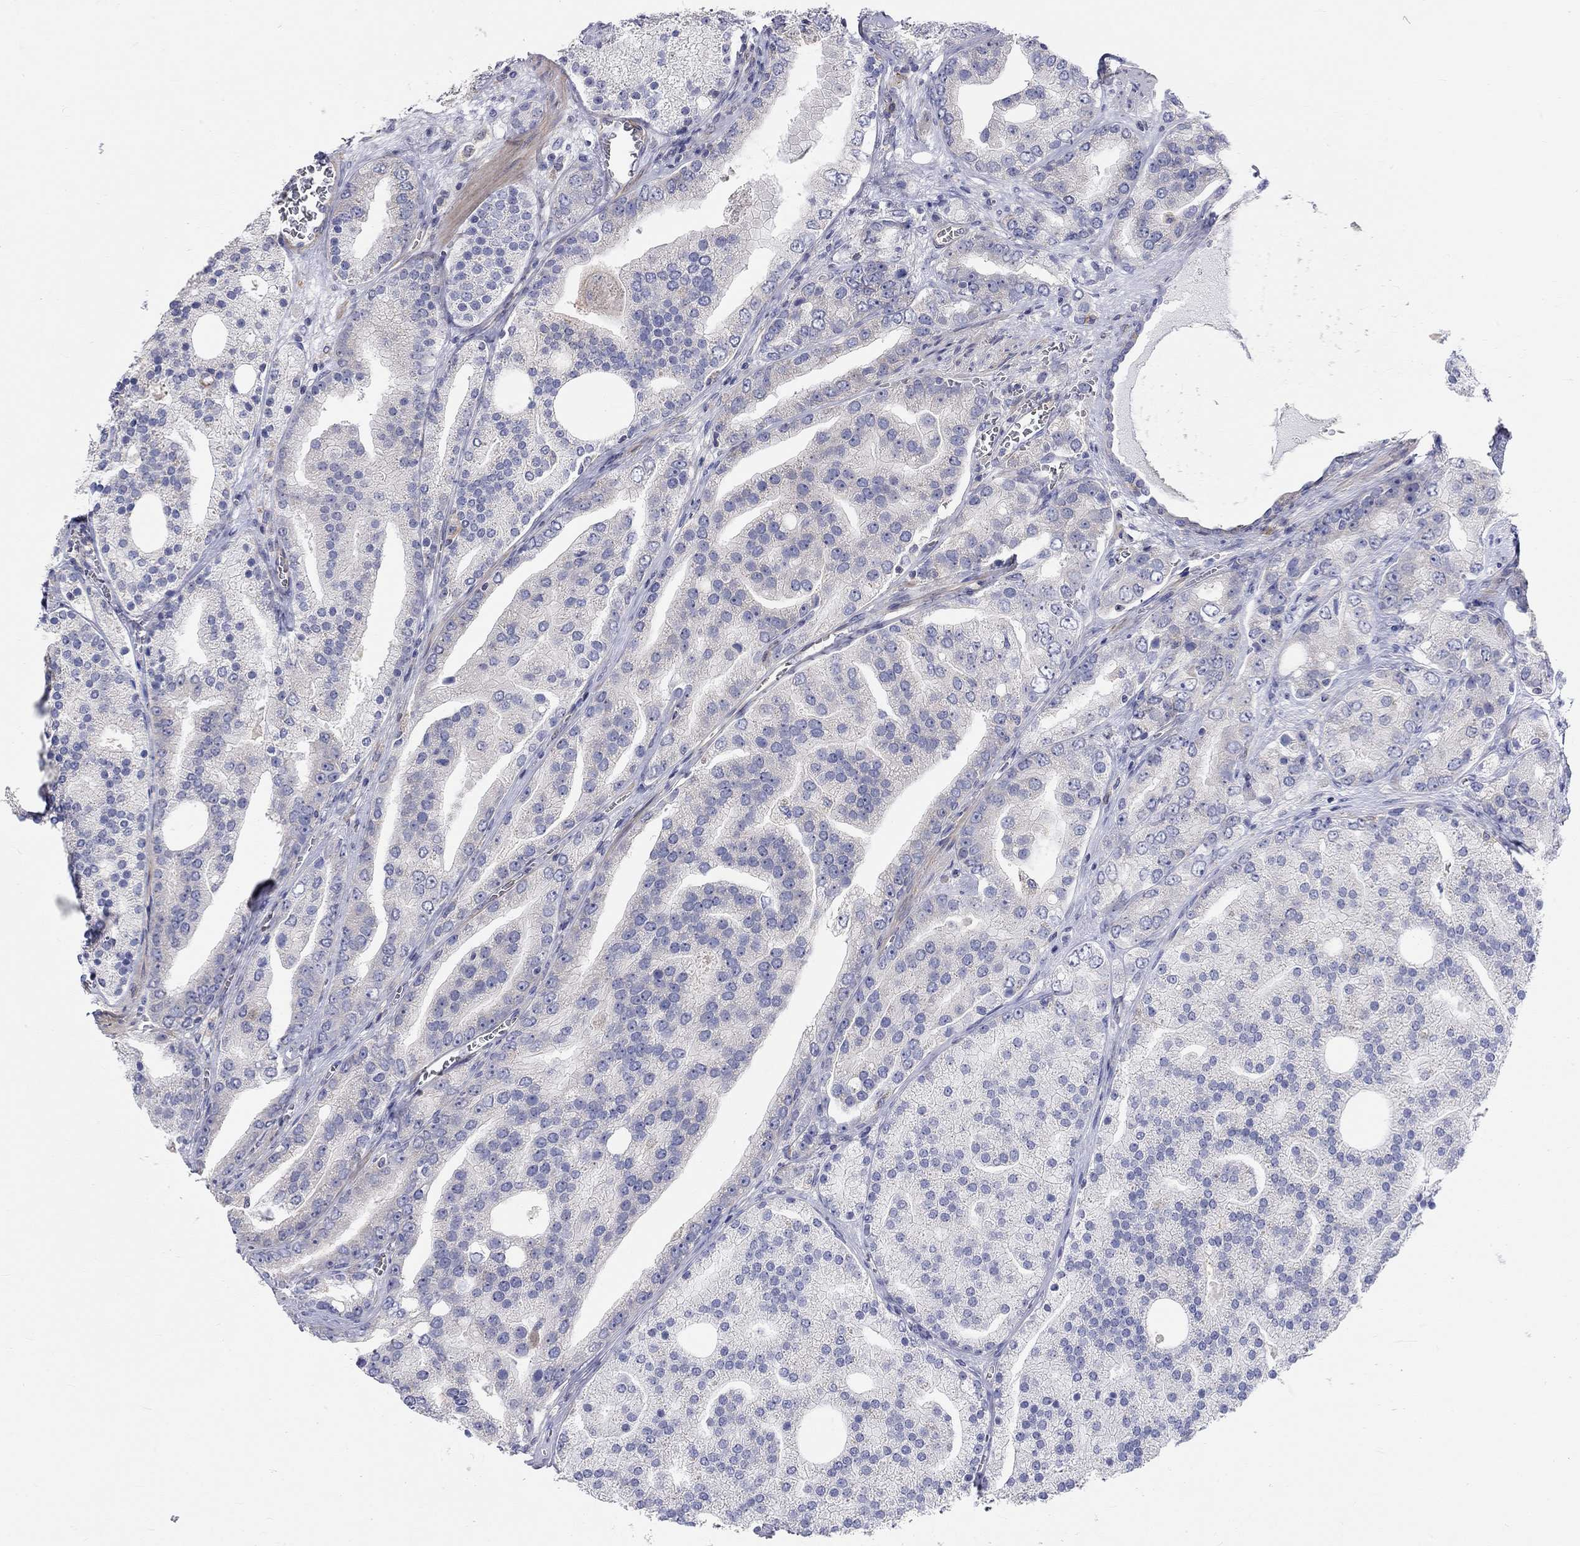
{"staining": {"intensity": "negative", "quantity": "none", "location": "none"}, "tissue": "prostate cancer", "cell_type": "Tumor cells", "image_type": "cancer", "snomed": [{"axis": "morphology", "description": "Adenocarcinoma, NOS"}, {"axis": "topography", "description": "Prostate"}], "caption": "A micrograph of prostate cancer stained for a protein reveals no brown staining in tumor cells.", "gene": "PCDHGA10", "patient": {"sex": "male", "age": 69}}